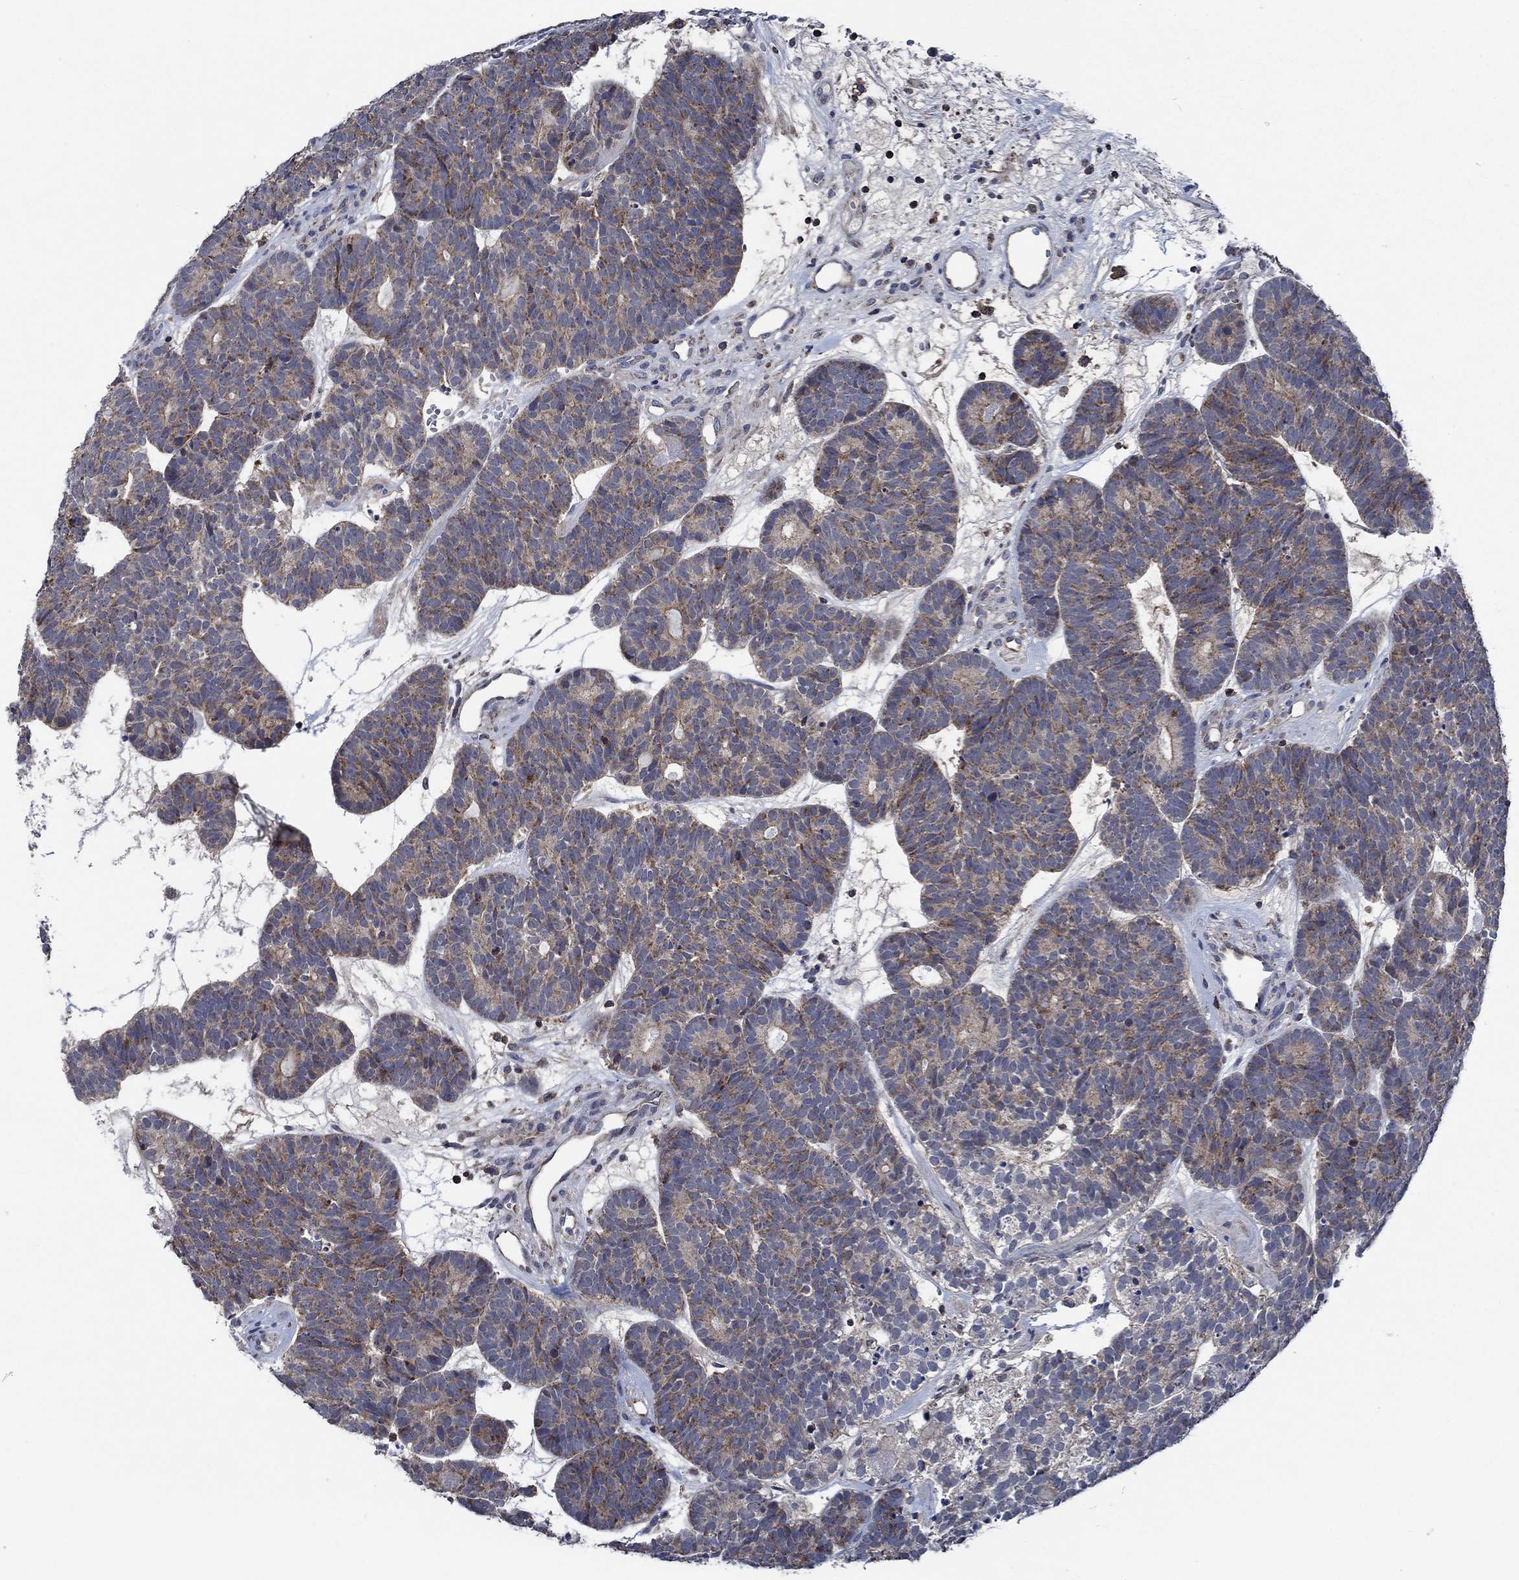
{"staining": {"intensity": "weak", "quantity": ">75%", "location": "cytoplasmic/membranous"}, "tissue": "head and neck cancer", "cell_type": "Tumor cells", "image_type": "cancer", "snomed": [{"axis": "morphology", "description": "Adenocarcinoma, NOS"}, {"axis": "topography", "description": "Head-Neck"}], "caption": "Tumor cells show weak cytoplasmic/membranous positivity in about >75% of cells in head and neck cancer (adenocarcinoma).", "gene": "STXBP6", "patient": {"sex": "female", "age": 81}}